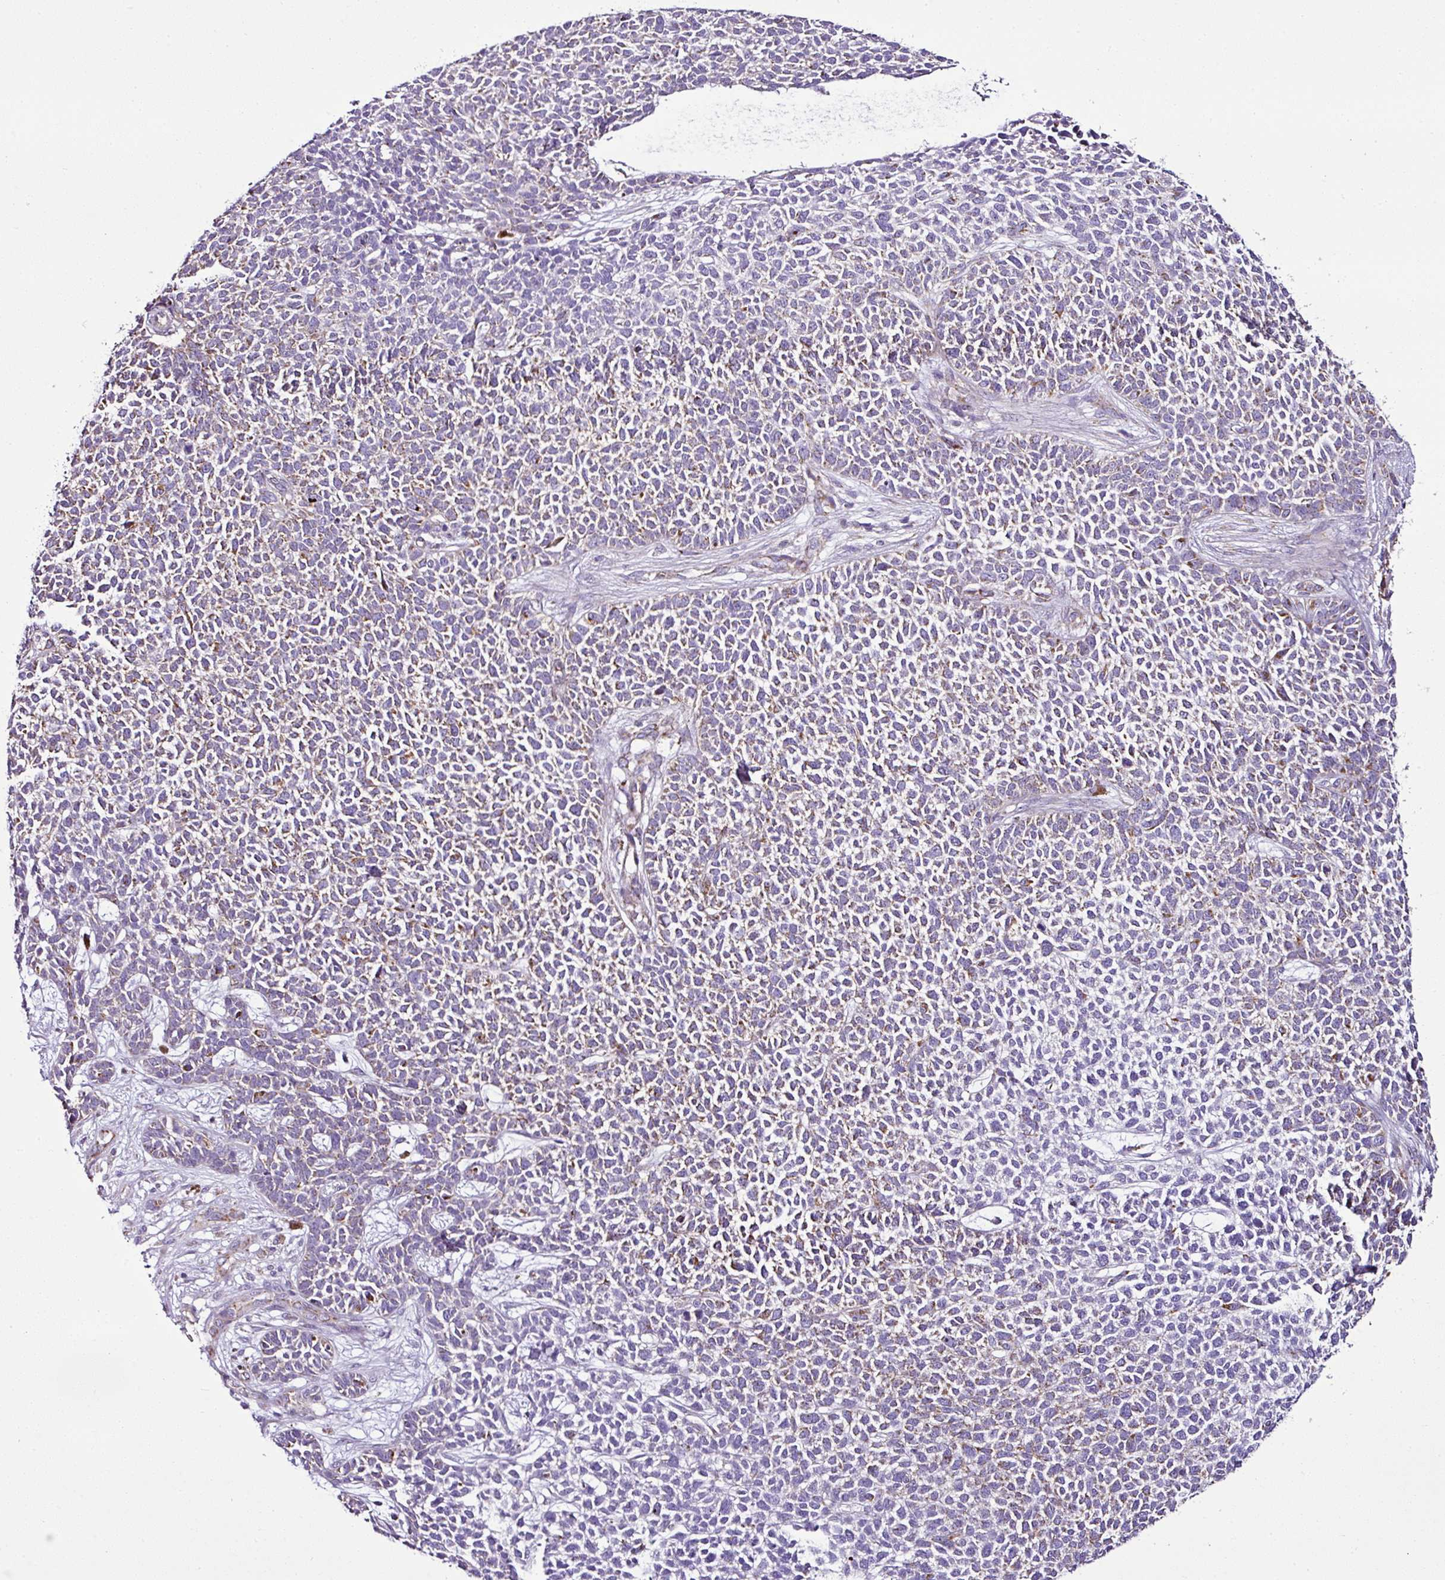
{"staining": {"intensity": "weak", "quantity": "25%-75%", "location": "cytoplasmic/membranous"}, "tissue": "skin cancer", "cell_type": "Tumor cells", "image_type": "cancer", "snomed": [{"axis": "morphology", "description": "Basal cell carcinoma"}, {"axis": "topography", "description": "Skin"}], "caption": "Immunohistochemical staining of human skin basal cell carcinoma exhibits weak cytoplasmic/membranous protein staining in approximately 25%-75% of tumor cells.", "gene": "DPAGT1", "patient": {"sex": "female", "age": 84}}